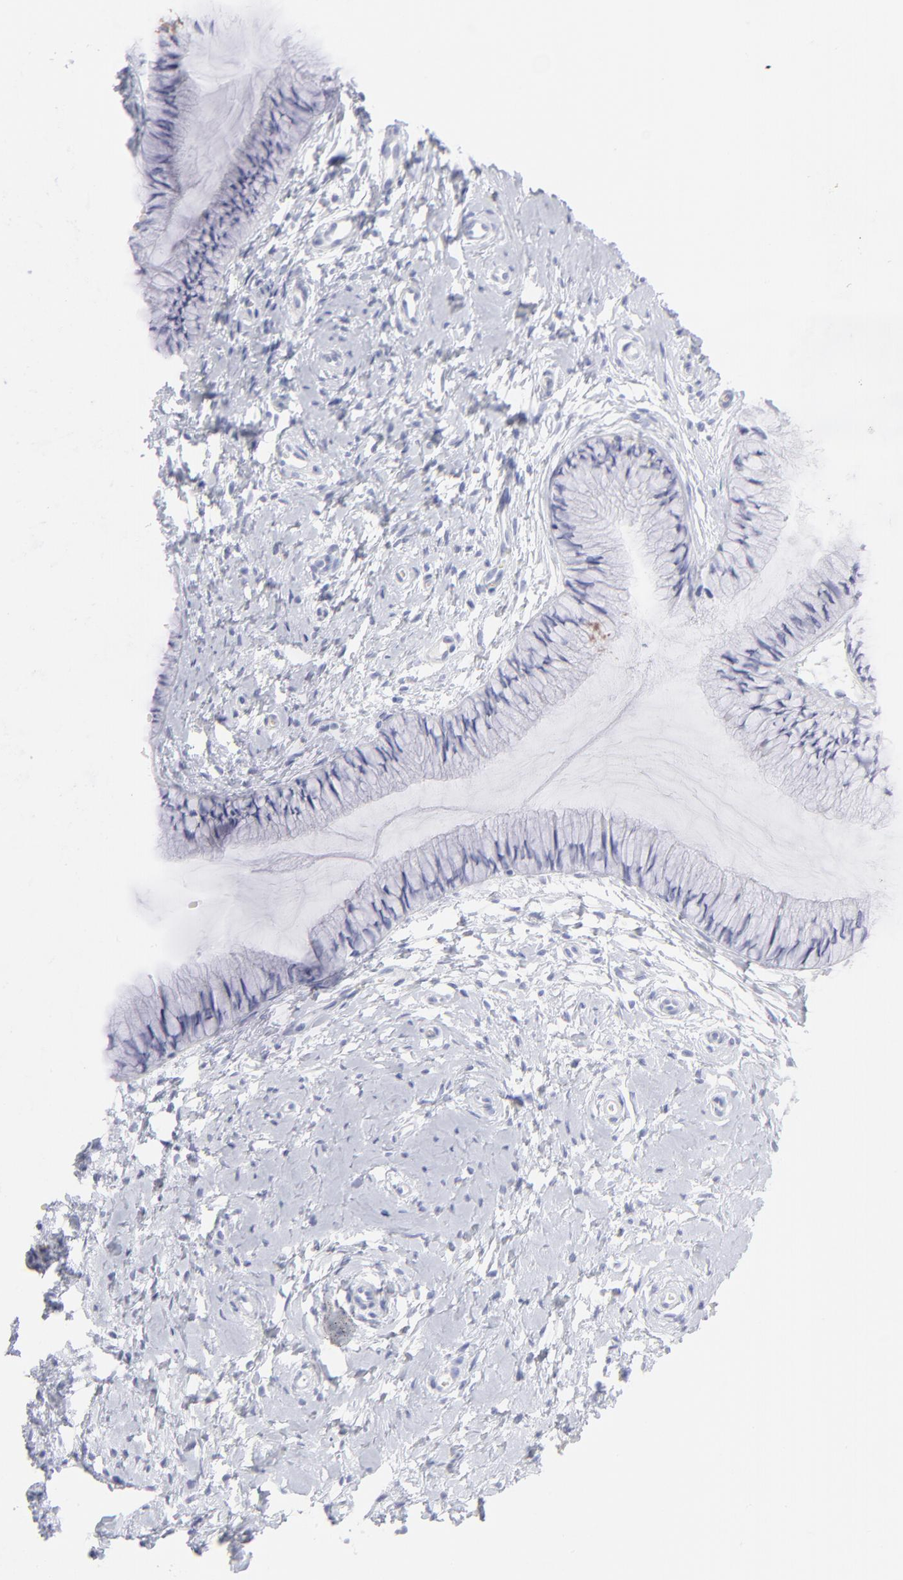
{"staining": {"intensity": "negative", "quantity": "none", "location": "none"}, "tissue": "cervix", "cell_type": "Glandular cells", "image_type": "normal", "snomed": [{"axis": "morphology", "description": "Normal tissue, NOS"}, {"axis": "topography", "description": "Cervix"}], "caption": "Immunohistochemical staining of normal cervix shows no significant positivity in glandular cells.", "gene": "CCNB1", "patient": {"sex": "female", "age": 46}}